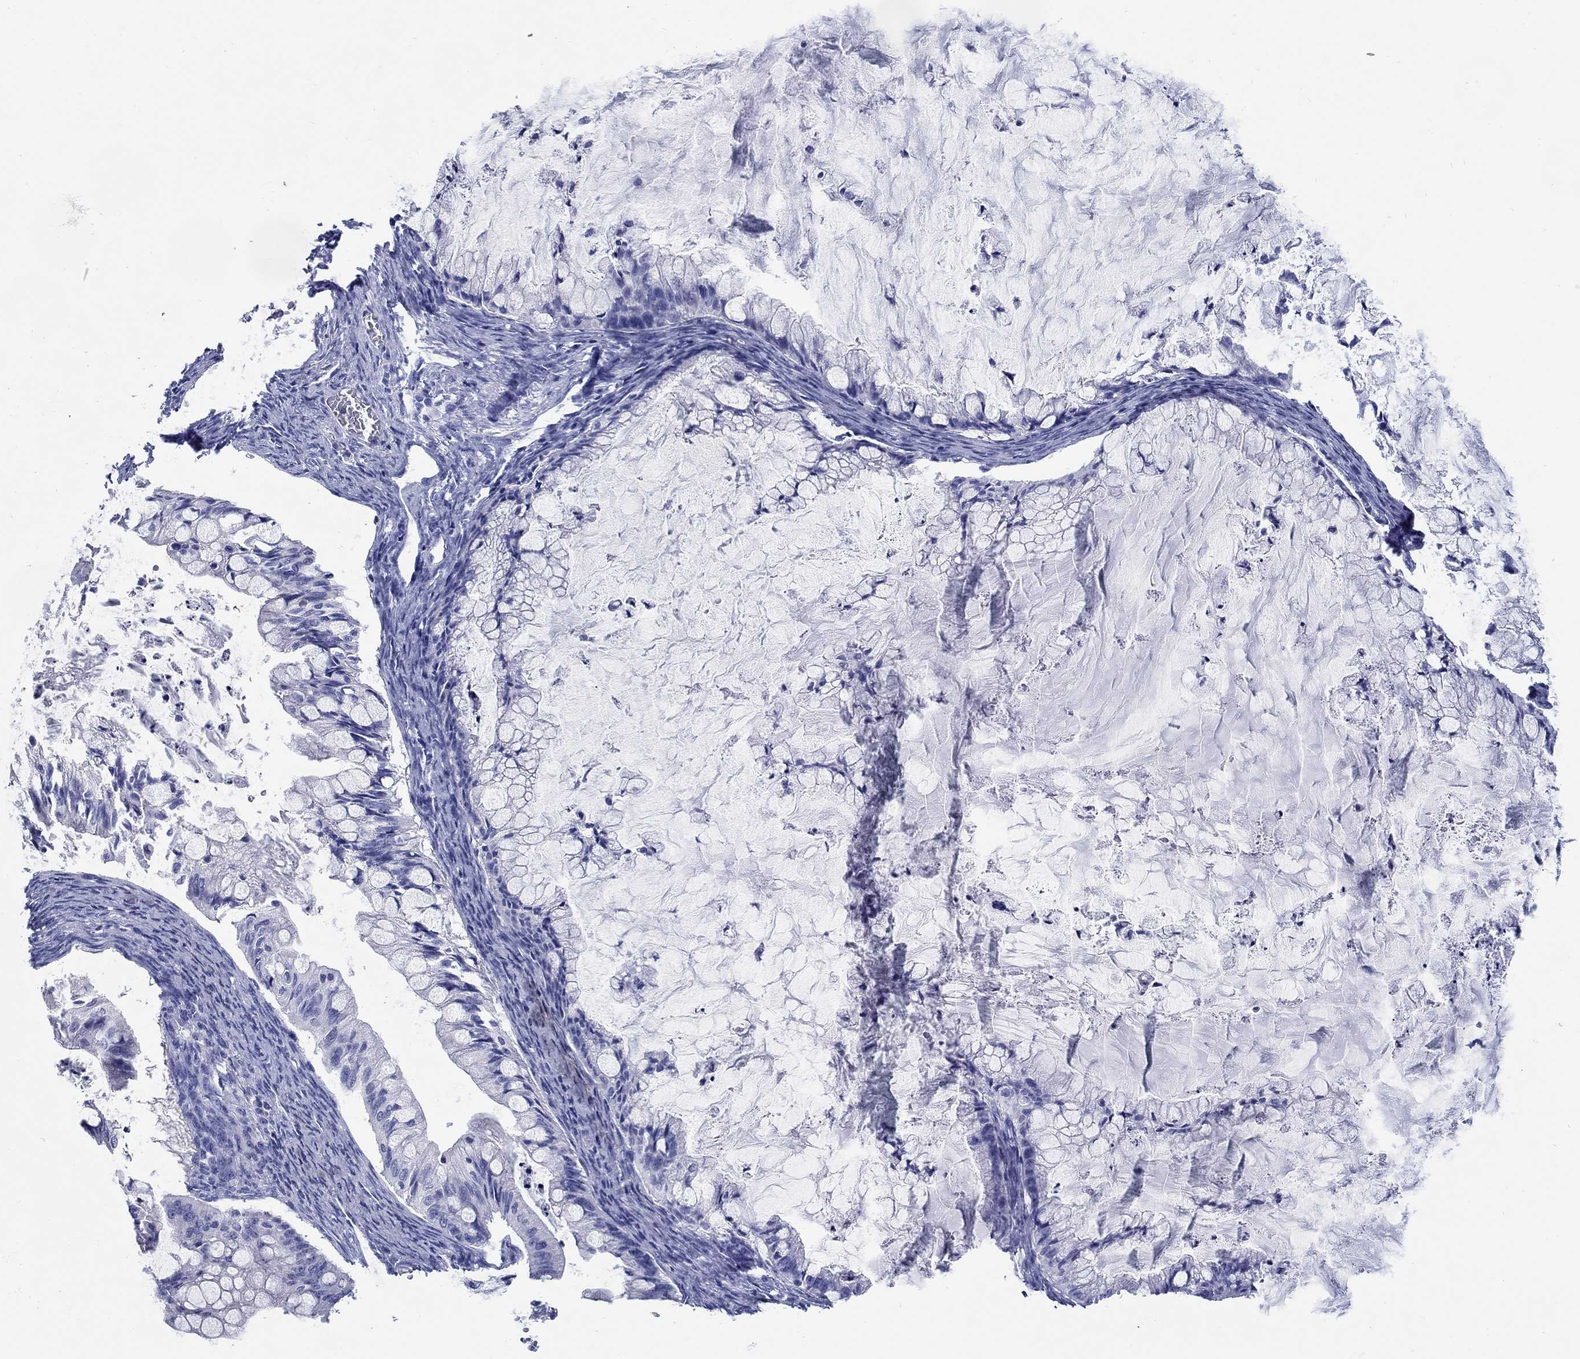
{"staining": {"intensity": "negative", "quantity": "none", "location": "none"}, "tissue": "ovarian cancer", "cell_type": "Tumor cells", "image_type": "cancer", "snomed": [{"axis": "morphology", "description": "Cystadenocarcinoma, mucinous, NOS"}, {"axis": "topography", "description": "Ovary"}], "caption": "A high-resolution histopathology image shows IHC staining of ovarian cancer, which shows no significant staining in tumor cells.", "gene": "FBXO2", "patient": {"sex": "female", "age": 57}}